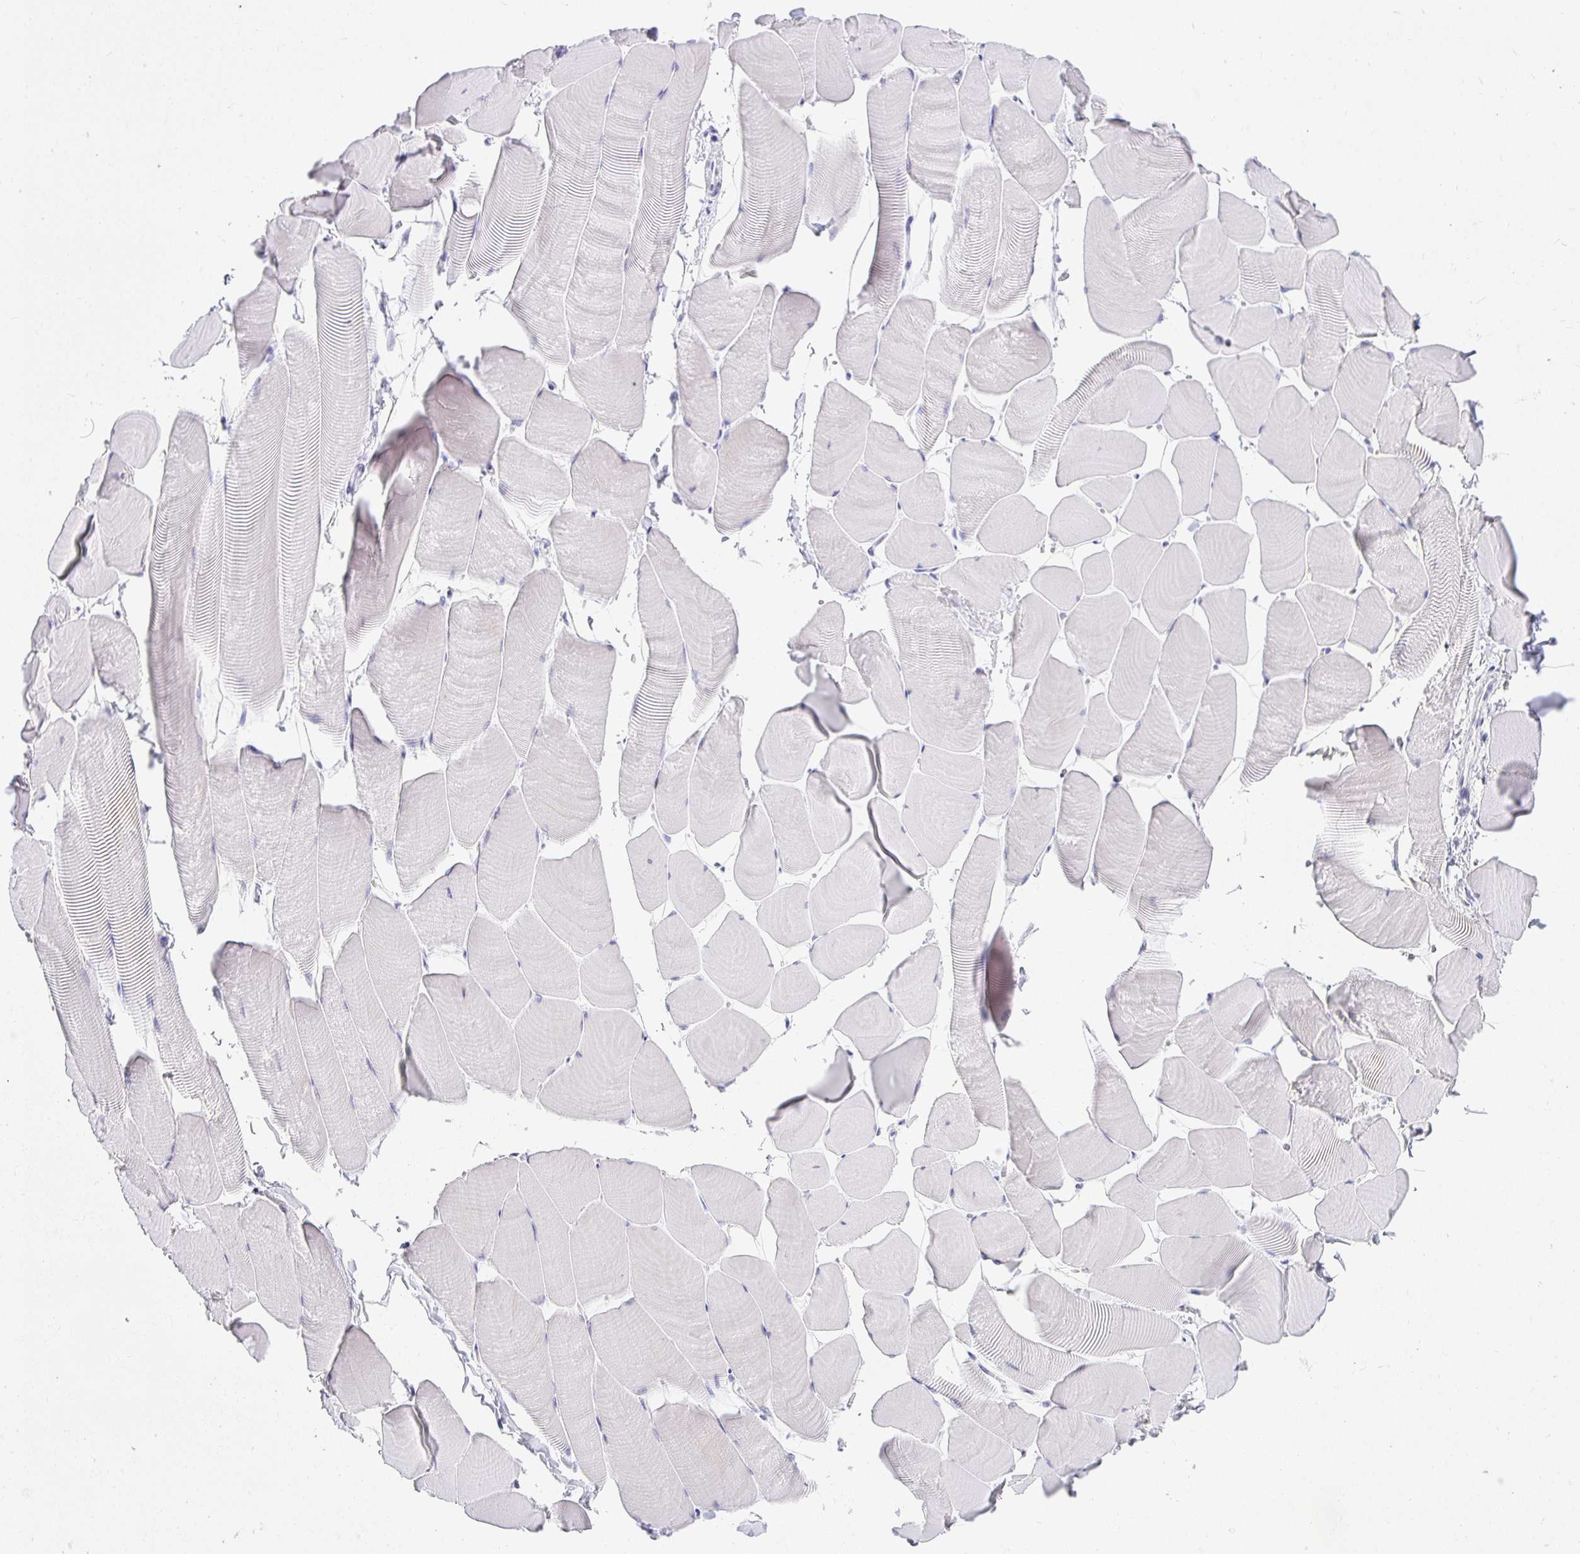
{"staining": {"intensity": "negative", "quantity": "none", "location": "none"}, "tissue": "skeletal muscle", "cell_type": "Myocytes", "image_type": "normal", "snomed": [{"axis": "morphology", "description": "Normal tissue, NOS"}, {"axis": "topography", "description": "Skeletal muscle"}], "caption": "IHC photomicrograph of benign skeletal muscle stained for a protein (brown), which exhibits no positivity in myocytes.", "gene": "CHAT", "patient": {"sex": "male", "age": 25}}